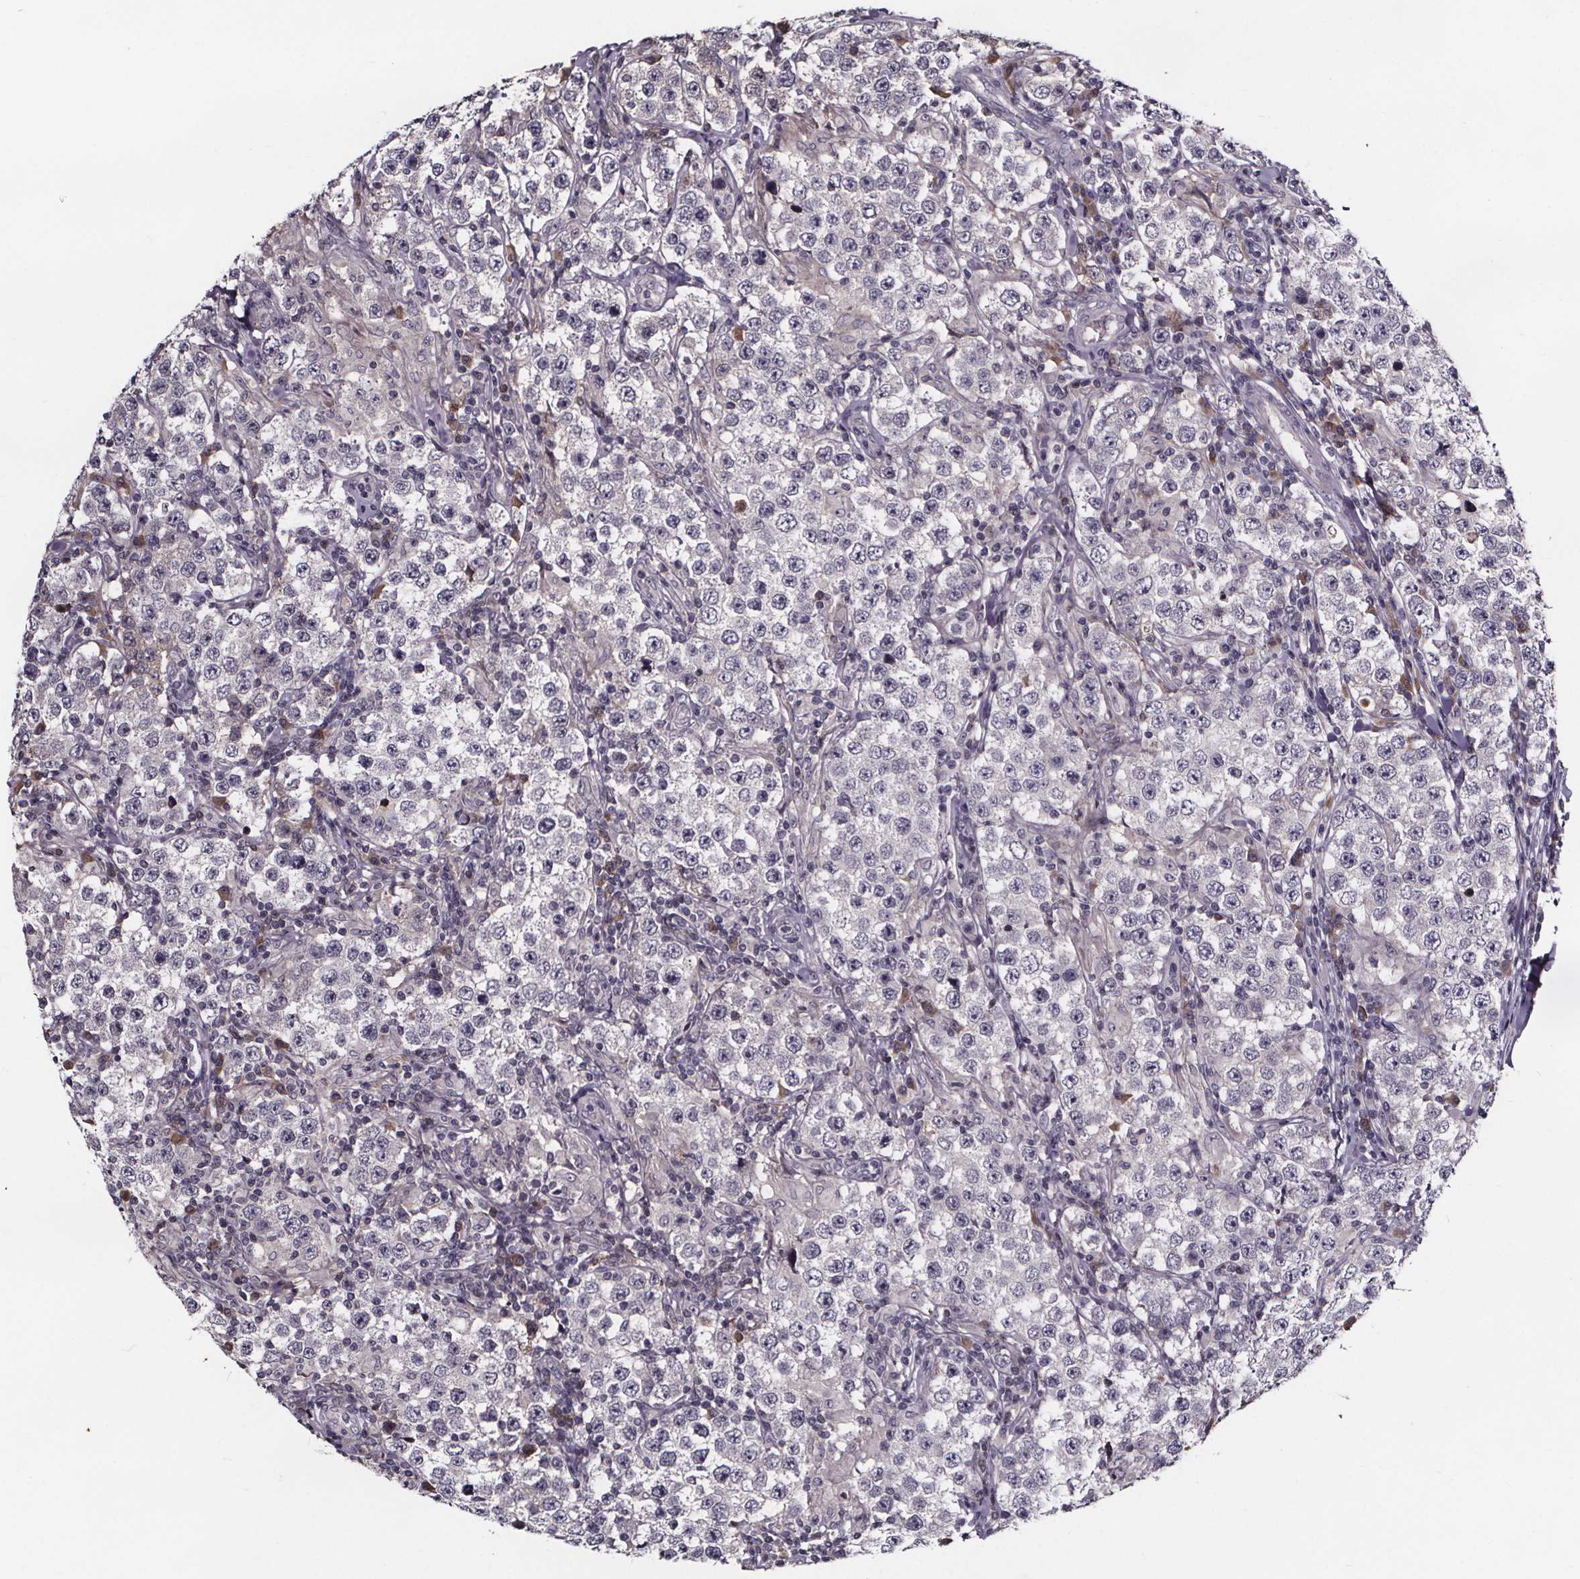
{"staining": {"intensity": "negative", "quantity": "none", "location": "none"}, "tissue": "testis cancer", "cell_type": "Tumor cells", "image_type": "cancer", "snomed": [{"axis": "morphology", "description": "Seminoma, NOS"}, {"axis": "morphology", "description": "Carcinoma, Embryonal, NOS"}, {"axis": "topography", "description": "Testis"}], "caption": "This is an IHC photomicrograph of testis cancer. There is no positivity in tumor cells.", "gene": "NPHP4", "patient": {"sex": "male", "age": 41}}